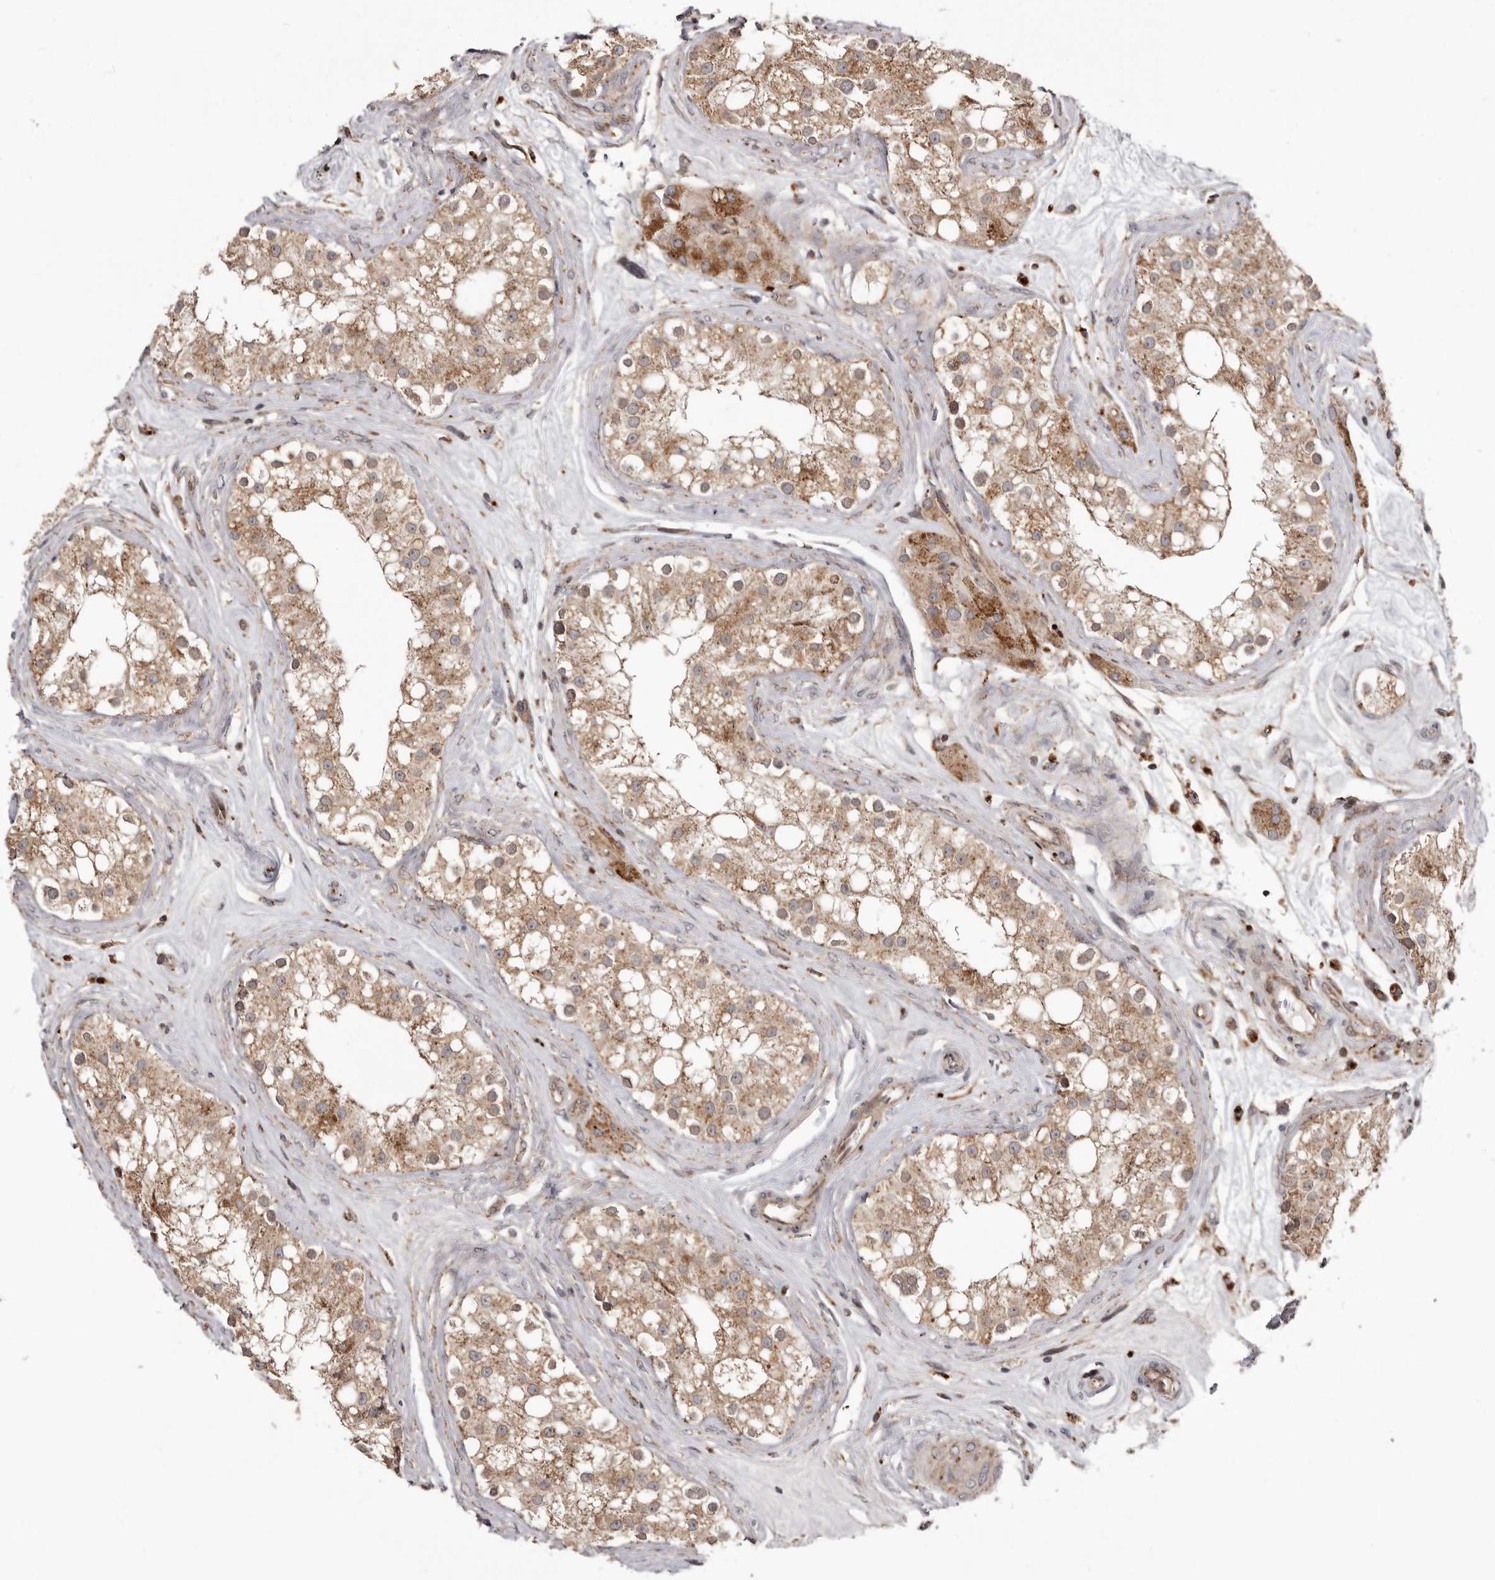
{"staining": {"intensity": "moderate", "quantity": ">75%", "location": "cytoplasmic/membranous"}, "tissue": "testis", "cell_type": "Cells in seminiferous ducts", "image_type": "normal", "snomed": [{"axis": "morphology", "description": "Normal tissue, NOS"}, {"axis": "topography", "description": "Testis"}], "caption": "This is an image of immunohistochemistry staining of unremarkable testis, which shows moderate expression in the cytoplasmic/membranous of cells in seminiferous ducts.", "gene": "NUP43", "patient": {"sex": "male", "age": 84}}